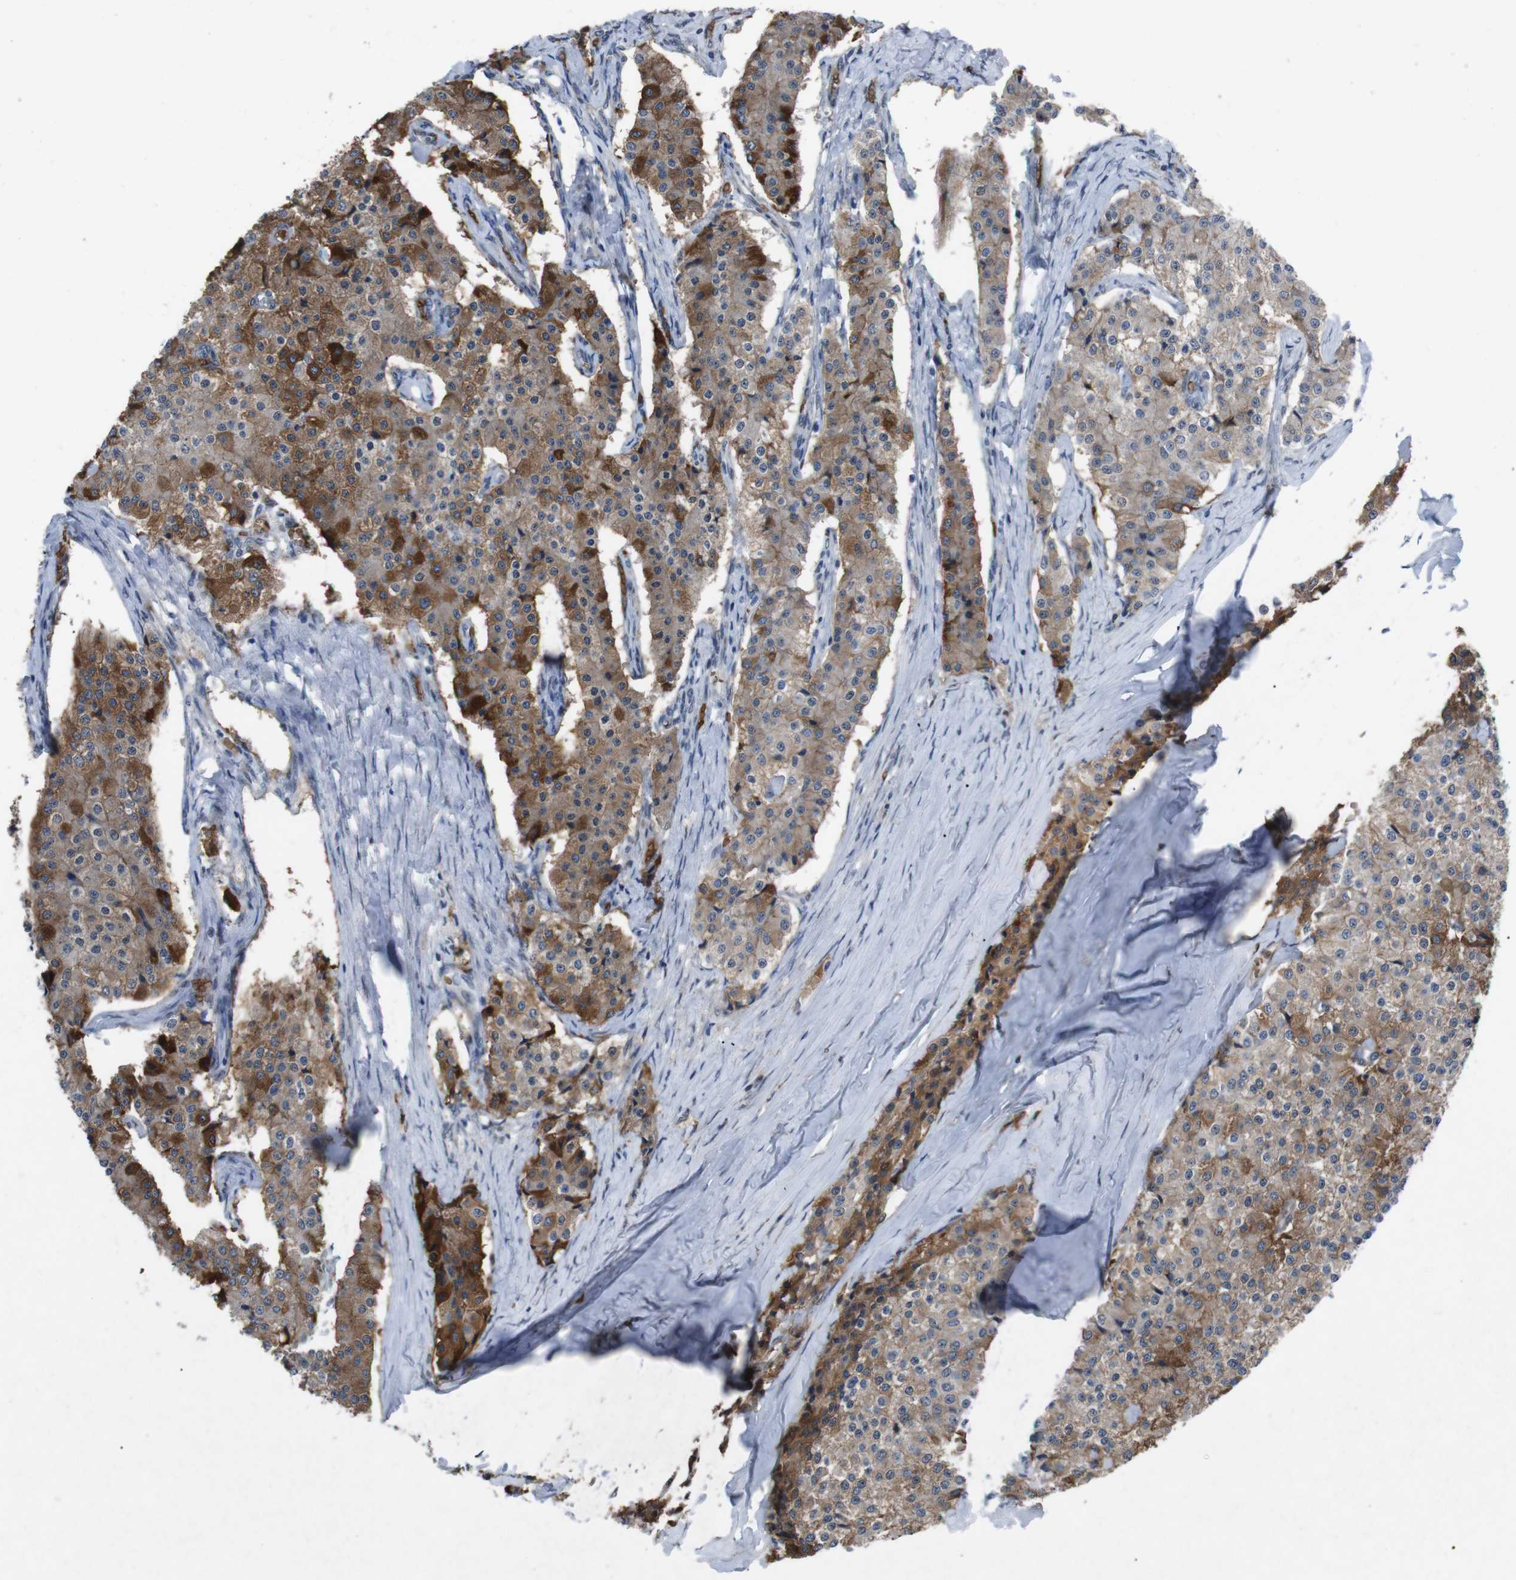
{"staining": {"intensity": "strong", "quantity": ">75%", "location": "cytoplasmic/membranous"}, "tissue": "carcinoid", "cell_type": "Tumor cells", "image_type": "cancer", "snomed": [{"axis": "morphology", "description": "Carcinoid, malignant, NOS"}, {"axis": "topography", "description": "Colon"}], "caption": "Protein expression analysis of human carcinoid (malignant) reveals strong cytoplasmic/membranous expression in about >75% of tumor cells. Immunohistochemistry stains the protein in brown and the nuclei are stained blue.", "gene": "SPTB", "patient": {"sex": "female", "age": 52}}